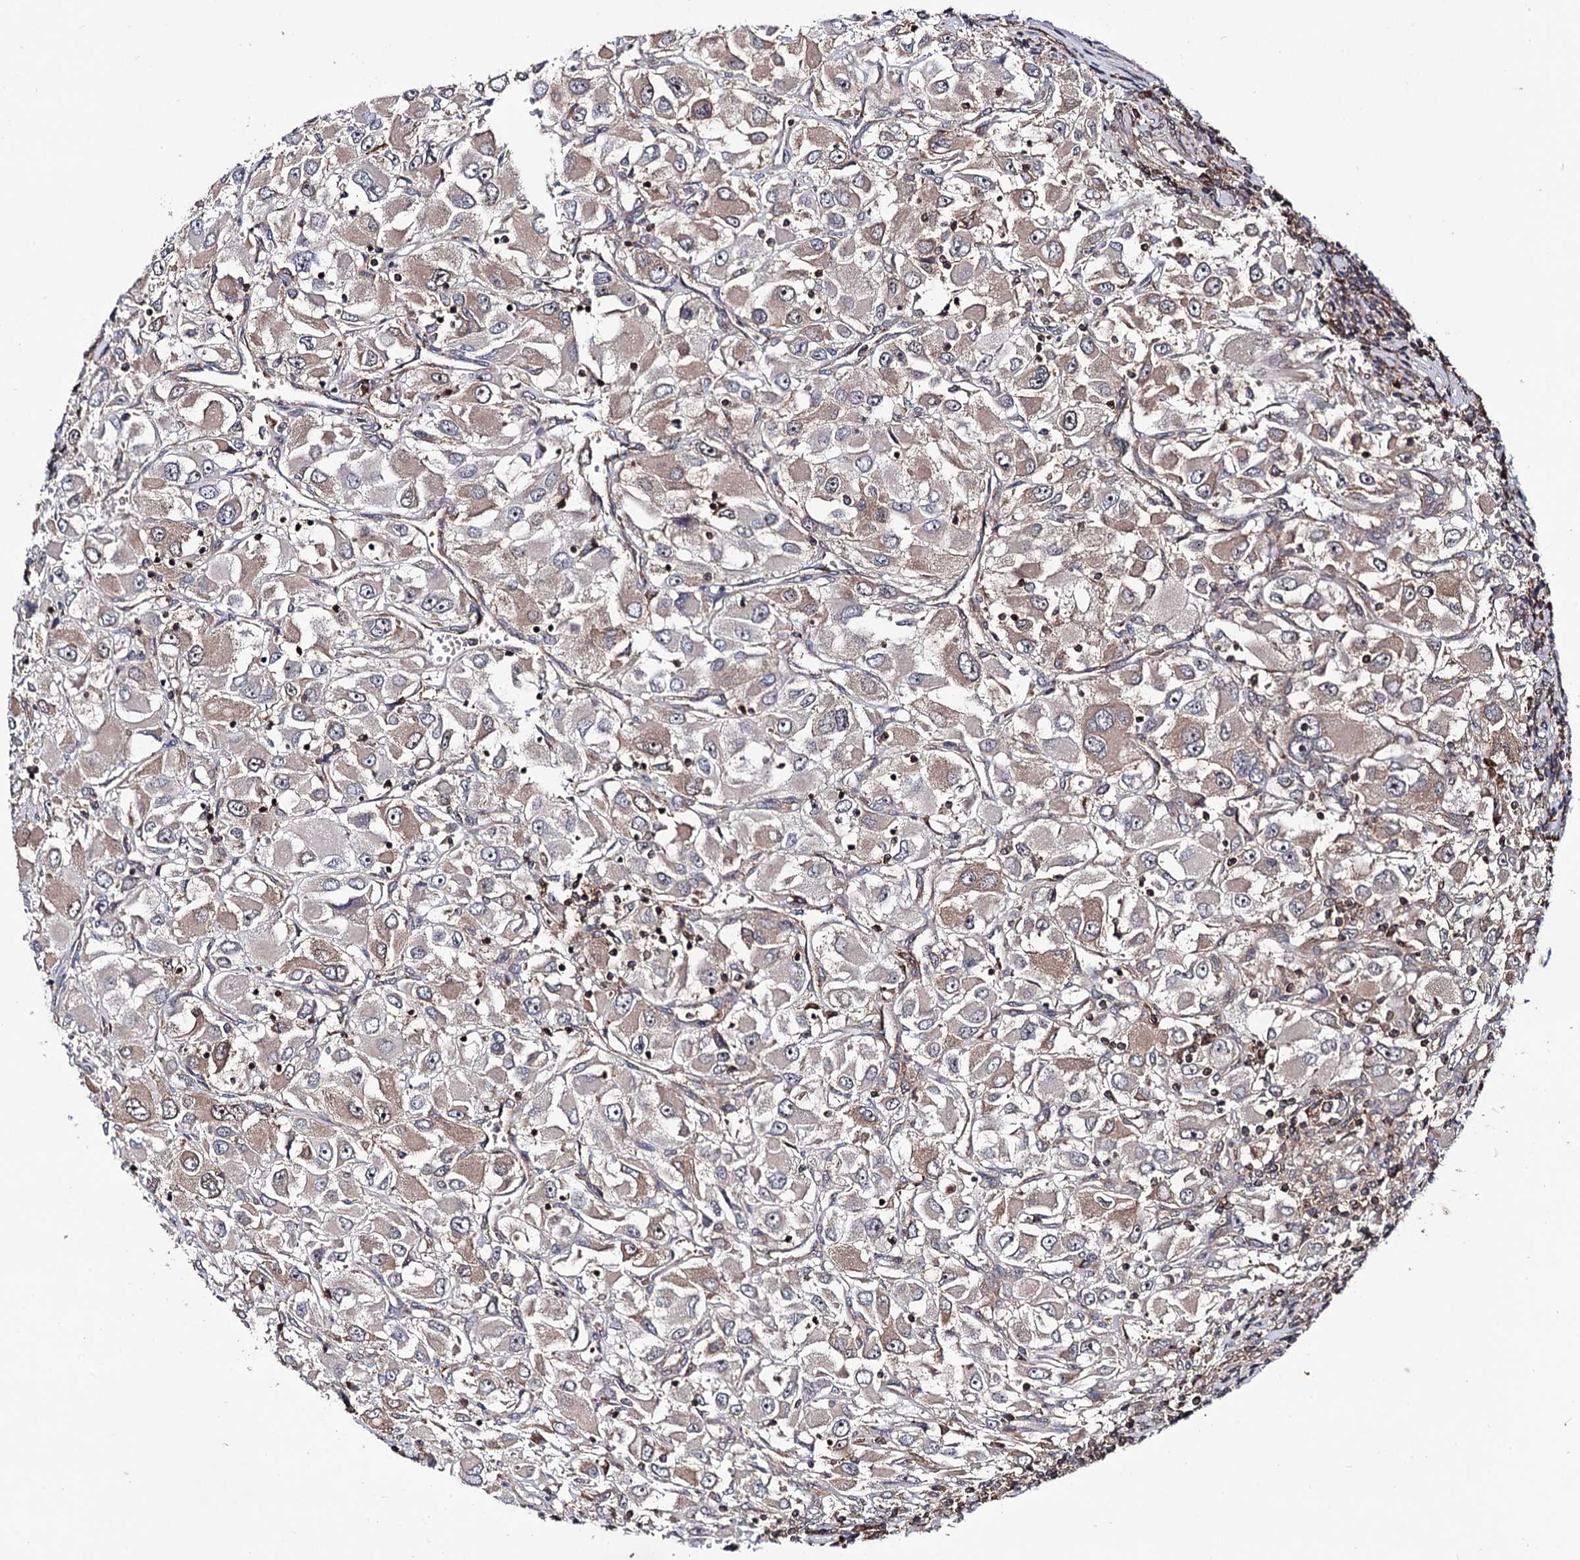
{"staining": {"intensity": "weak", "quantity": ">75%", "location": "cytoplasmic/membranous"}, "tissue": "renal cancer", "cell_type": "Tumor cells", "image_type": "cancer", "snomed": [{"axis": "morphology", "description": "Adenocarcinoma, NOS"}, {"axis": "topography", "description": "Kidney"}], "caption": "Tumor cells show low levels of weak cytoplasmic/membranous staining in approximately >75% of cells in adenocarcinoma (renal).", "gene": "MICAL2", "patient": {"sex": "female", "age": 52}}